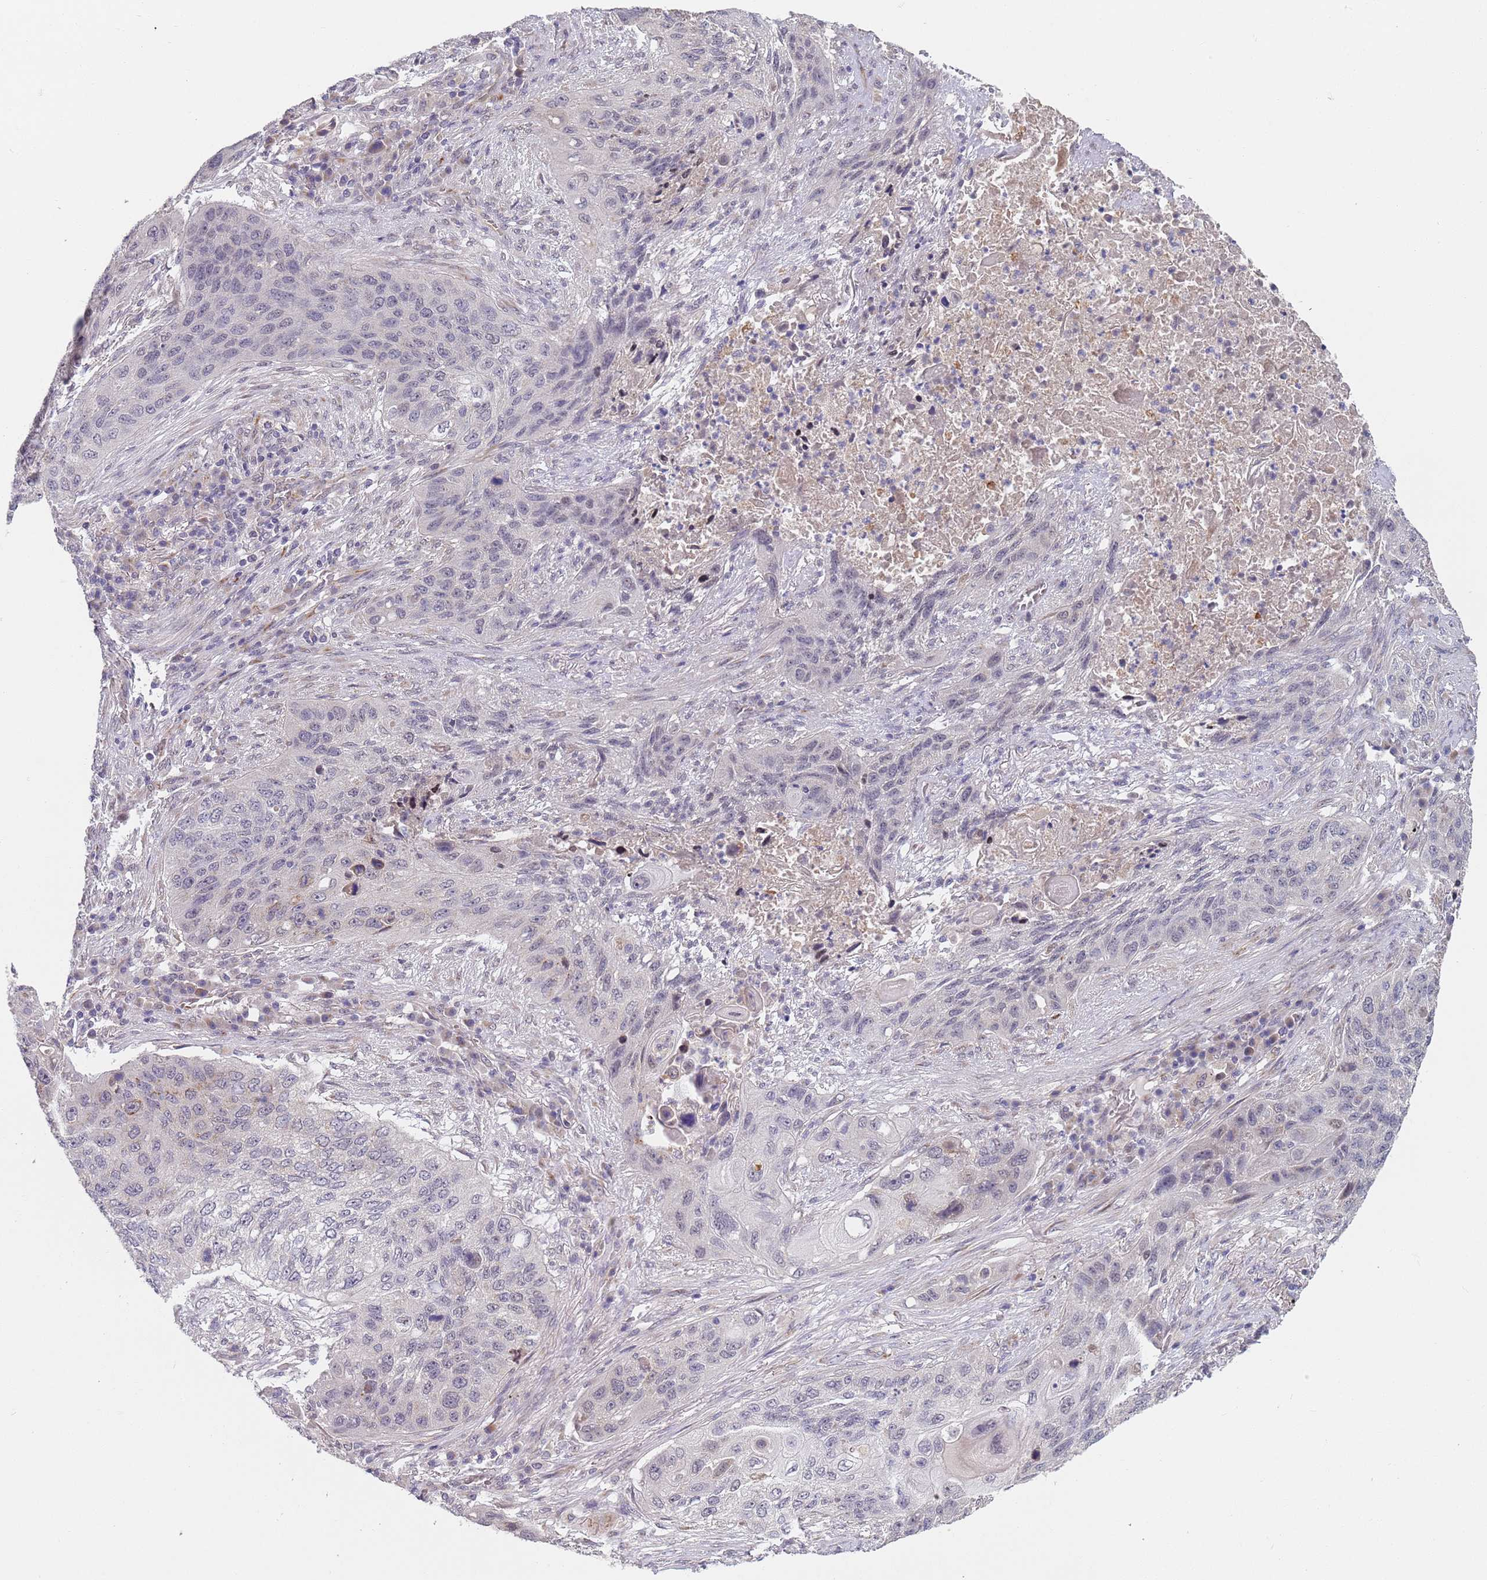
{"staining": {"intensity": "negative", "quantity": "none", "location": "none"}, "tissue": "lung cancer", "cell_type": "Tumor cells", "image_type": "cancer", "snomed": [{"axis": "morphology", "description": "Squamous cell carcinoma, NOS"}, {"axis": "topography", "description": "Lung"}], "caption": "Lung cancer stained for a protein using immunohistochemistry shows no positivity tumor cells.", "gene": "B4GALT4", "patient": {"sex": "female", "age": 63}}